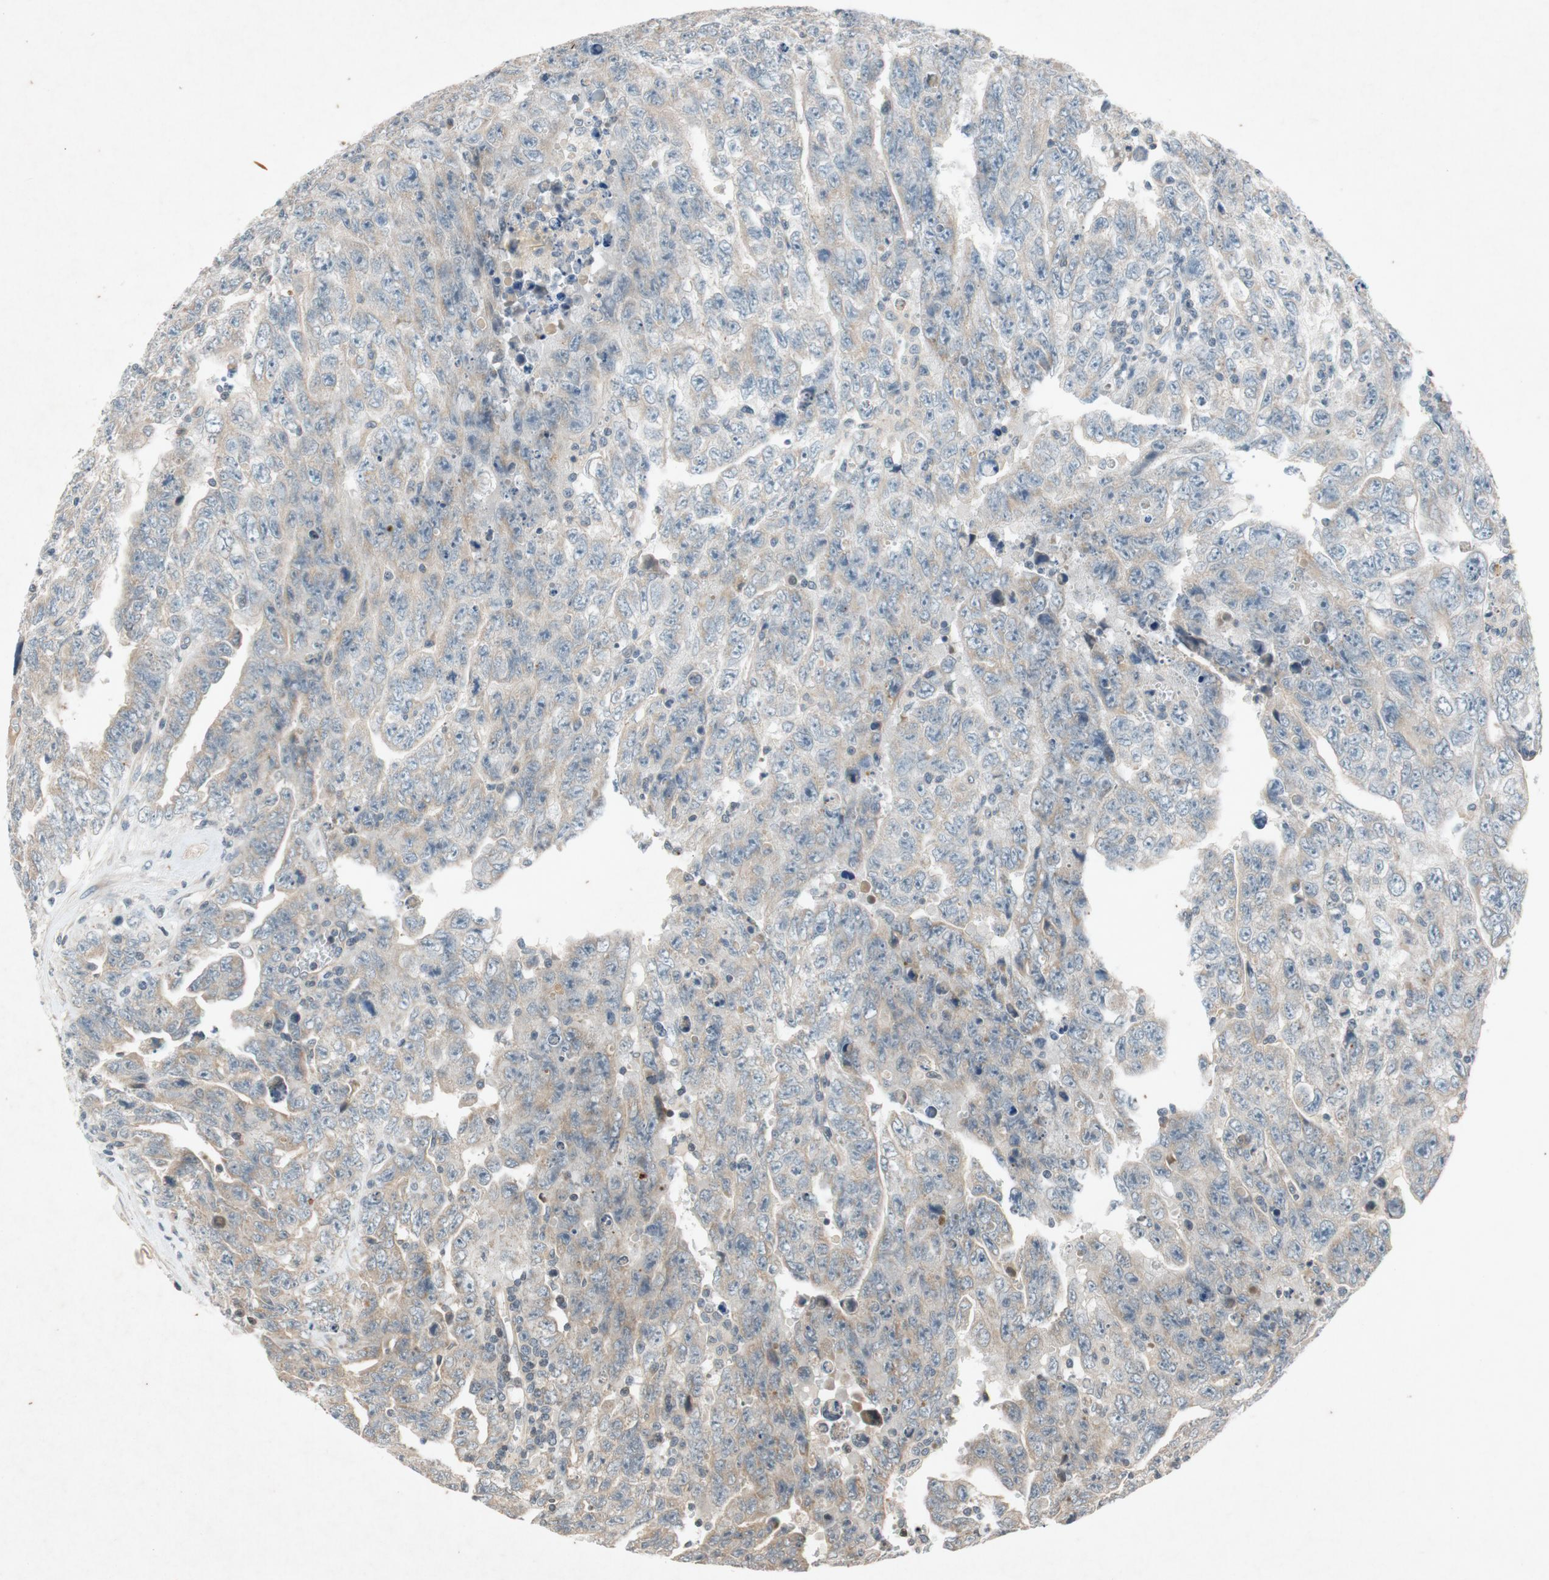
{"staining": {"intensity": "weak", "quantity": ">75%", "location": "cytoplasmic/membranous"}, "tissue": "testis cancer", "cell_type": "Tumor cells", "image_type": "cancer", "snomed": [{"axis": "morphology", "description": "Carcinoma, Embryonal, NOS"}, {"axis": "topography", "description": "Testis"}], "caption": "This is a photomicrograph of IHC staining of testis cancer (embryonal carcinoma), which shows weak positivity in the cytoplasmic/membranous of tumor cells.", "gene": "ATP2C1", "patient": {"sex": "male", "age": 28}}